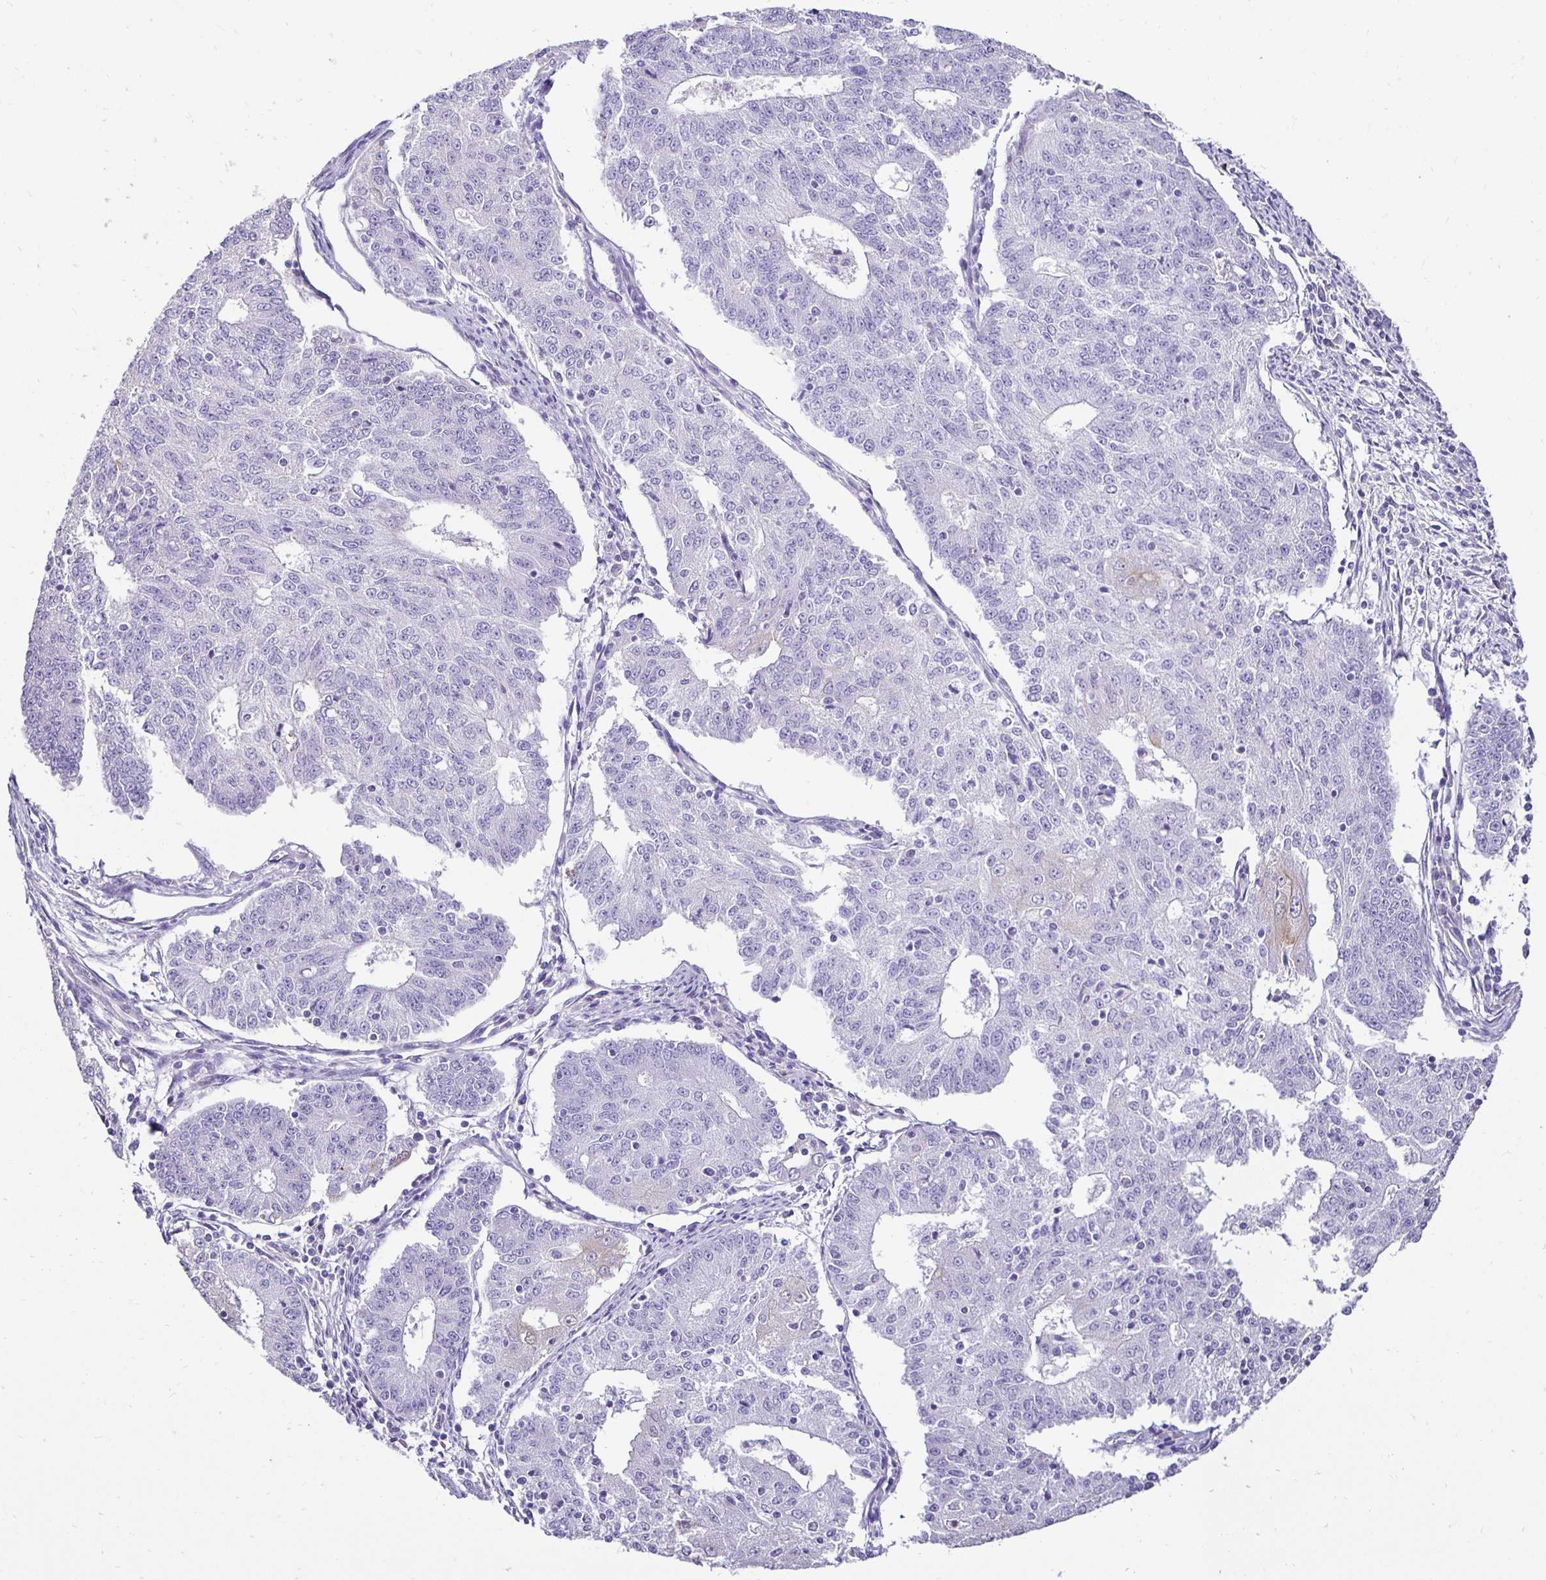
{"staining": {"intensity": "moderate", "quantity": "<25%", "location": "cytoplasmic/membranous"}, "tissue": "endometrial cancer", "cell_type": "Tumor cells", "image_type": "cancer", "snomed": [{"axis": "morphology", "description": "Adenocarcinoma, NOS"}, {"axis": "topography", "description": "Endometrium"}], "caption": "Tumor cells show low levels of moderate cytoplasmic/membranous staining in approximately <25% of cells in endometrial cancer. The protein is stained brown, and the nuclei are stained in blue (DAB (3,3'-diaminobenzidine) IHC with brightfield microscopy, high magnification).", "gene": "TAF1D", "patient": {"sex": "female", "age": 56}}